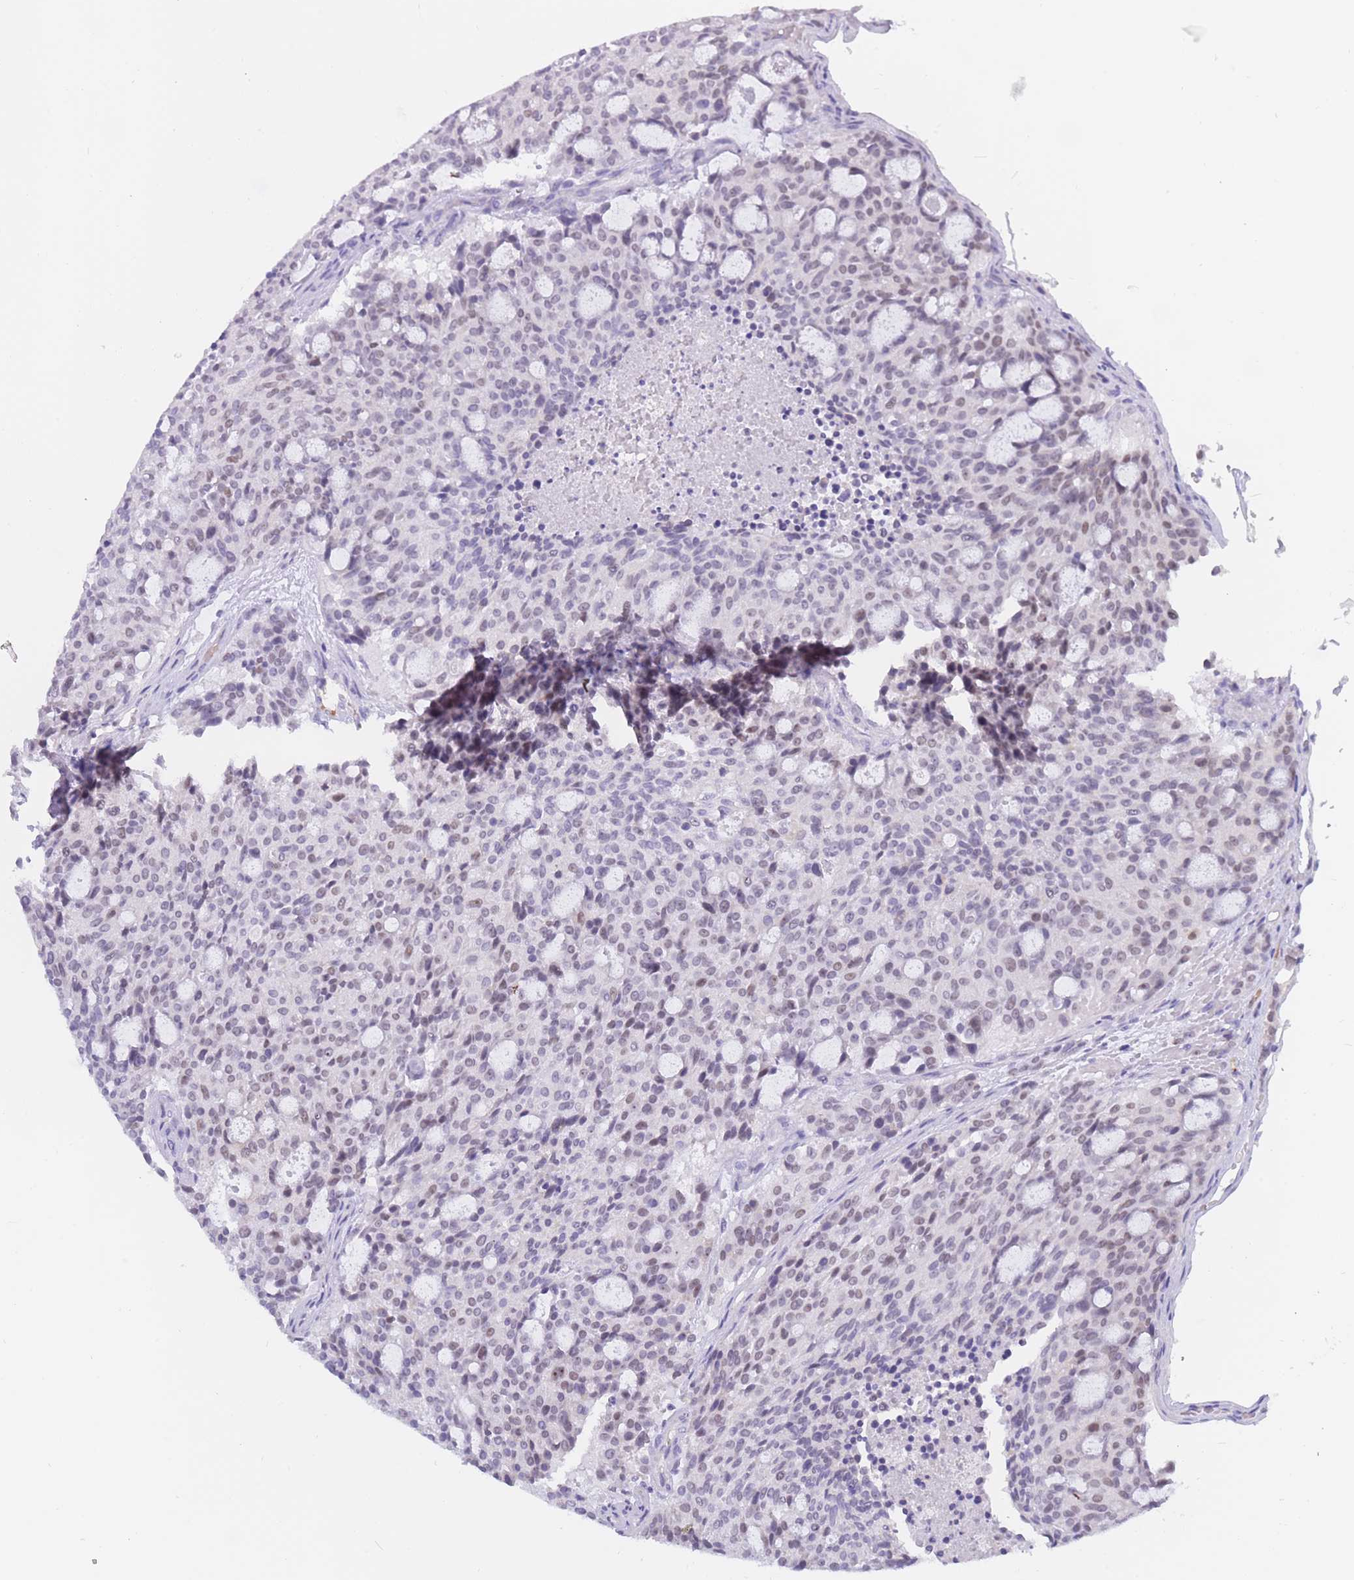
{"staining": {"intensity": "negative", "quantity": "none", "location": "none"}, "tissue": "carcinoid", "cell_type": "Tumor cells", "image_type": "cancer", "snomed": [{"axis": "morphology", "description": "Carcinoid, malignant, NOS"}, {"axis": "topography", "description": "Pancreas"}], "caption": "Human carcinoid stained for a protein using IHC demonstrates no expression in tumor cells.", "gene": "BOP1", "patient": {"sex": "female", "age": 54}}